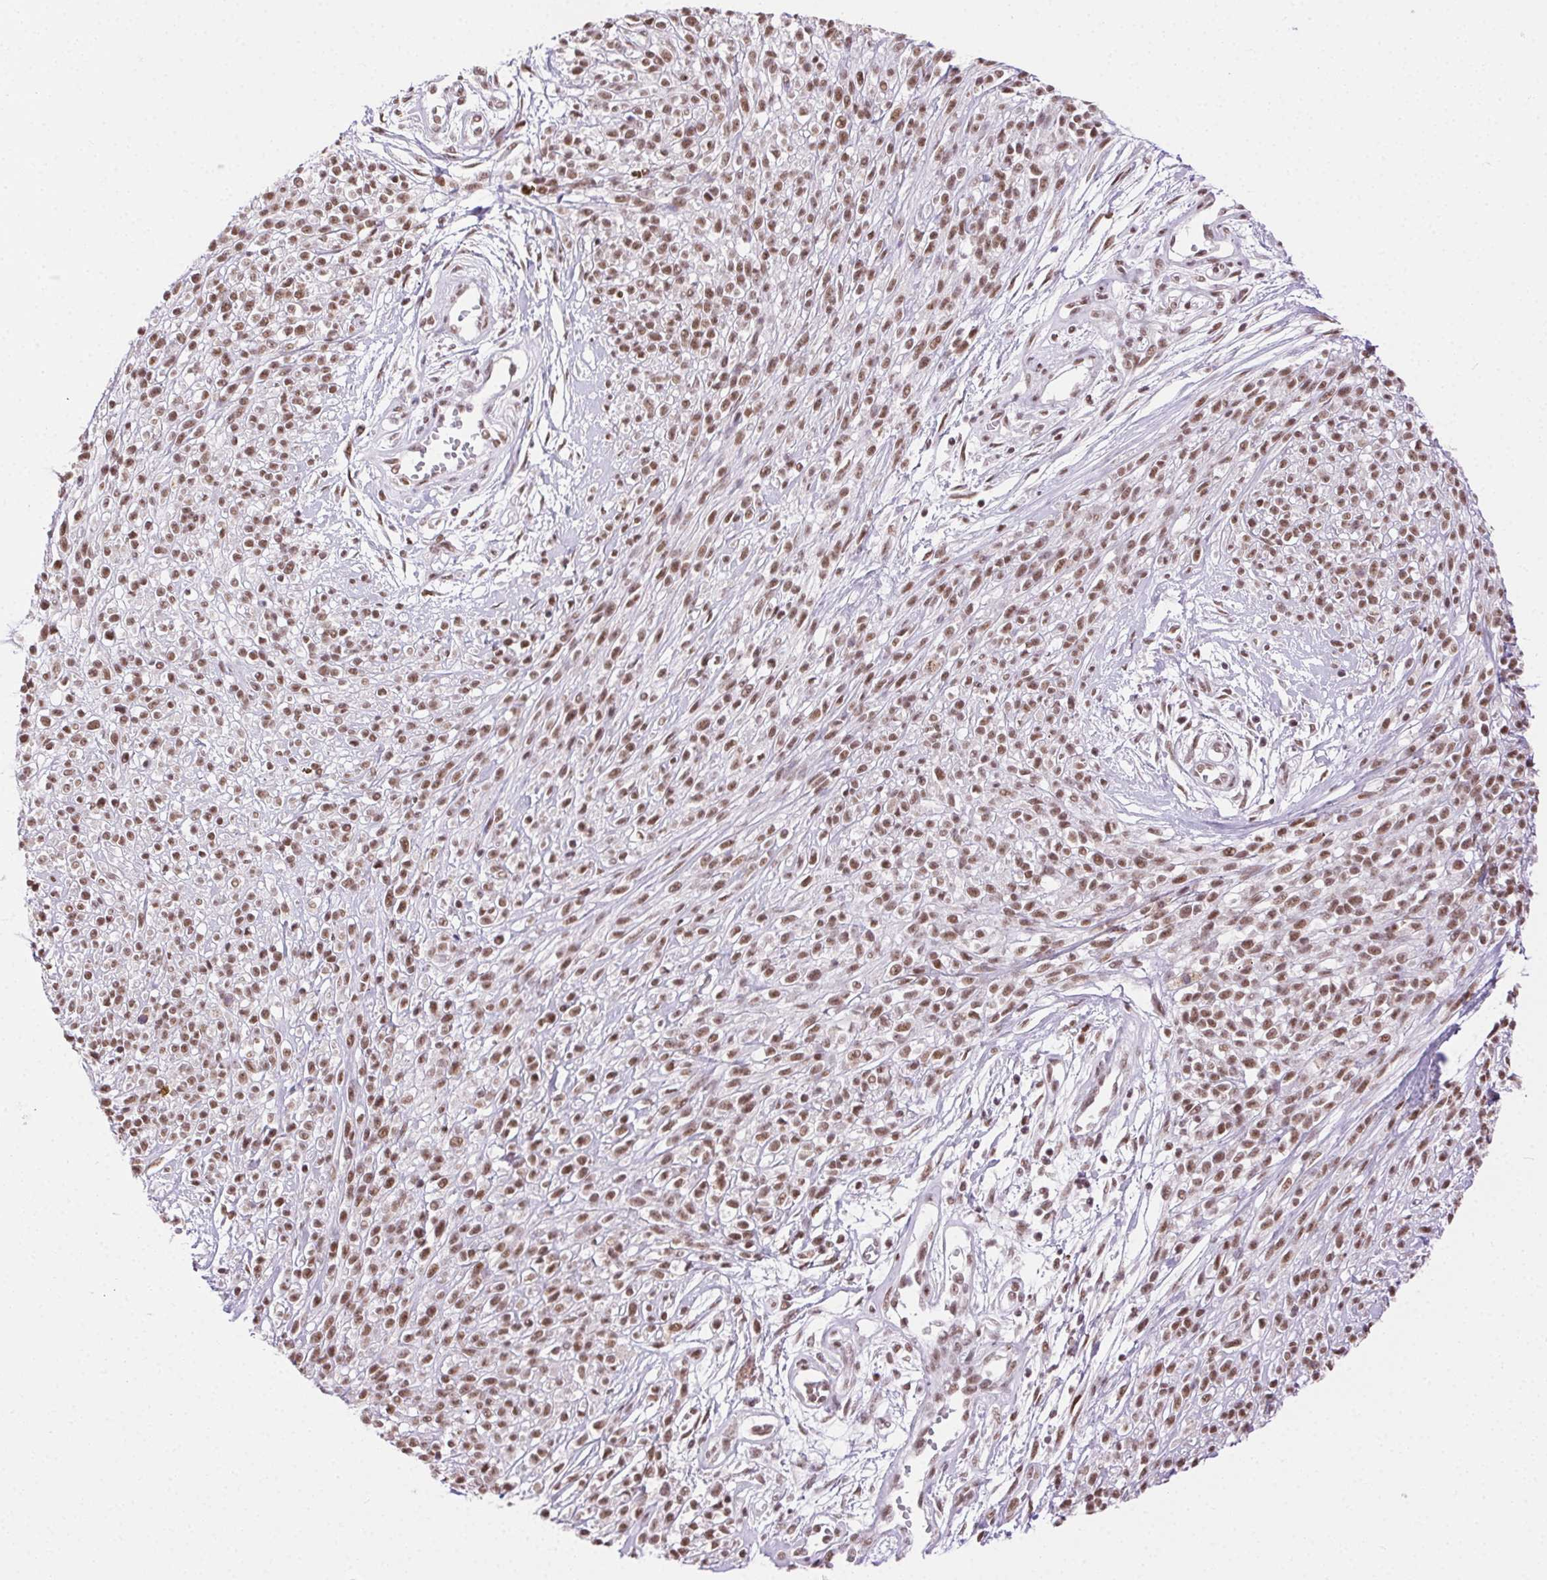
{"staining": {"intensity": "moderate", "quantity": ">75%", "location": "nuclear"}, "tissue": "melanoma", "cell_type": "Tumor cells", "image_type": "cancer", "snomed": [{"axis": "morphology", "description": "Malignant melanoma, NOS"}, {"axis": "topography", "description": "Skin"}, {"axis": "topography", "description": "Skin of trunk"}], "caption": "There is medium levels of moderate nuclear expression in tumor cells of melanoma, as demonstrated by immunohistochemical staining (brown color).", "gene": "TRA2B", "patient": {"sex": "male", "age": 74}}